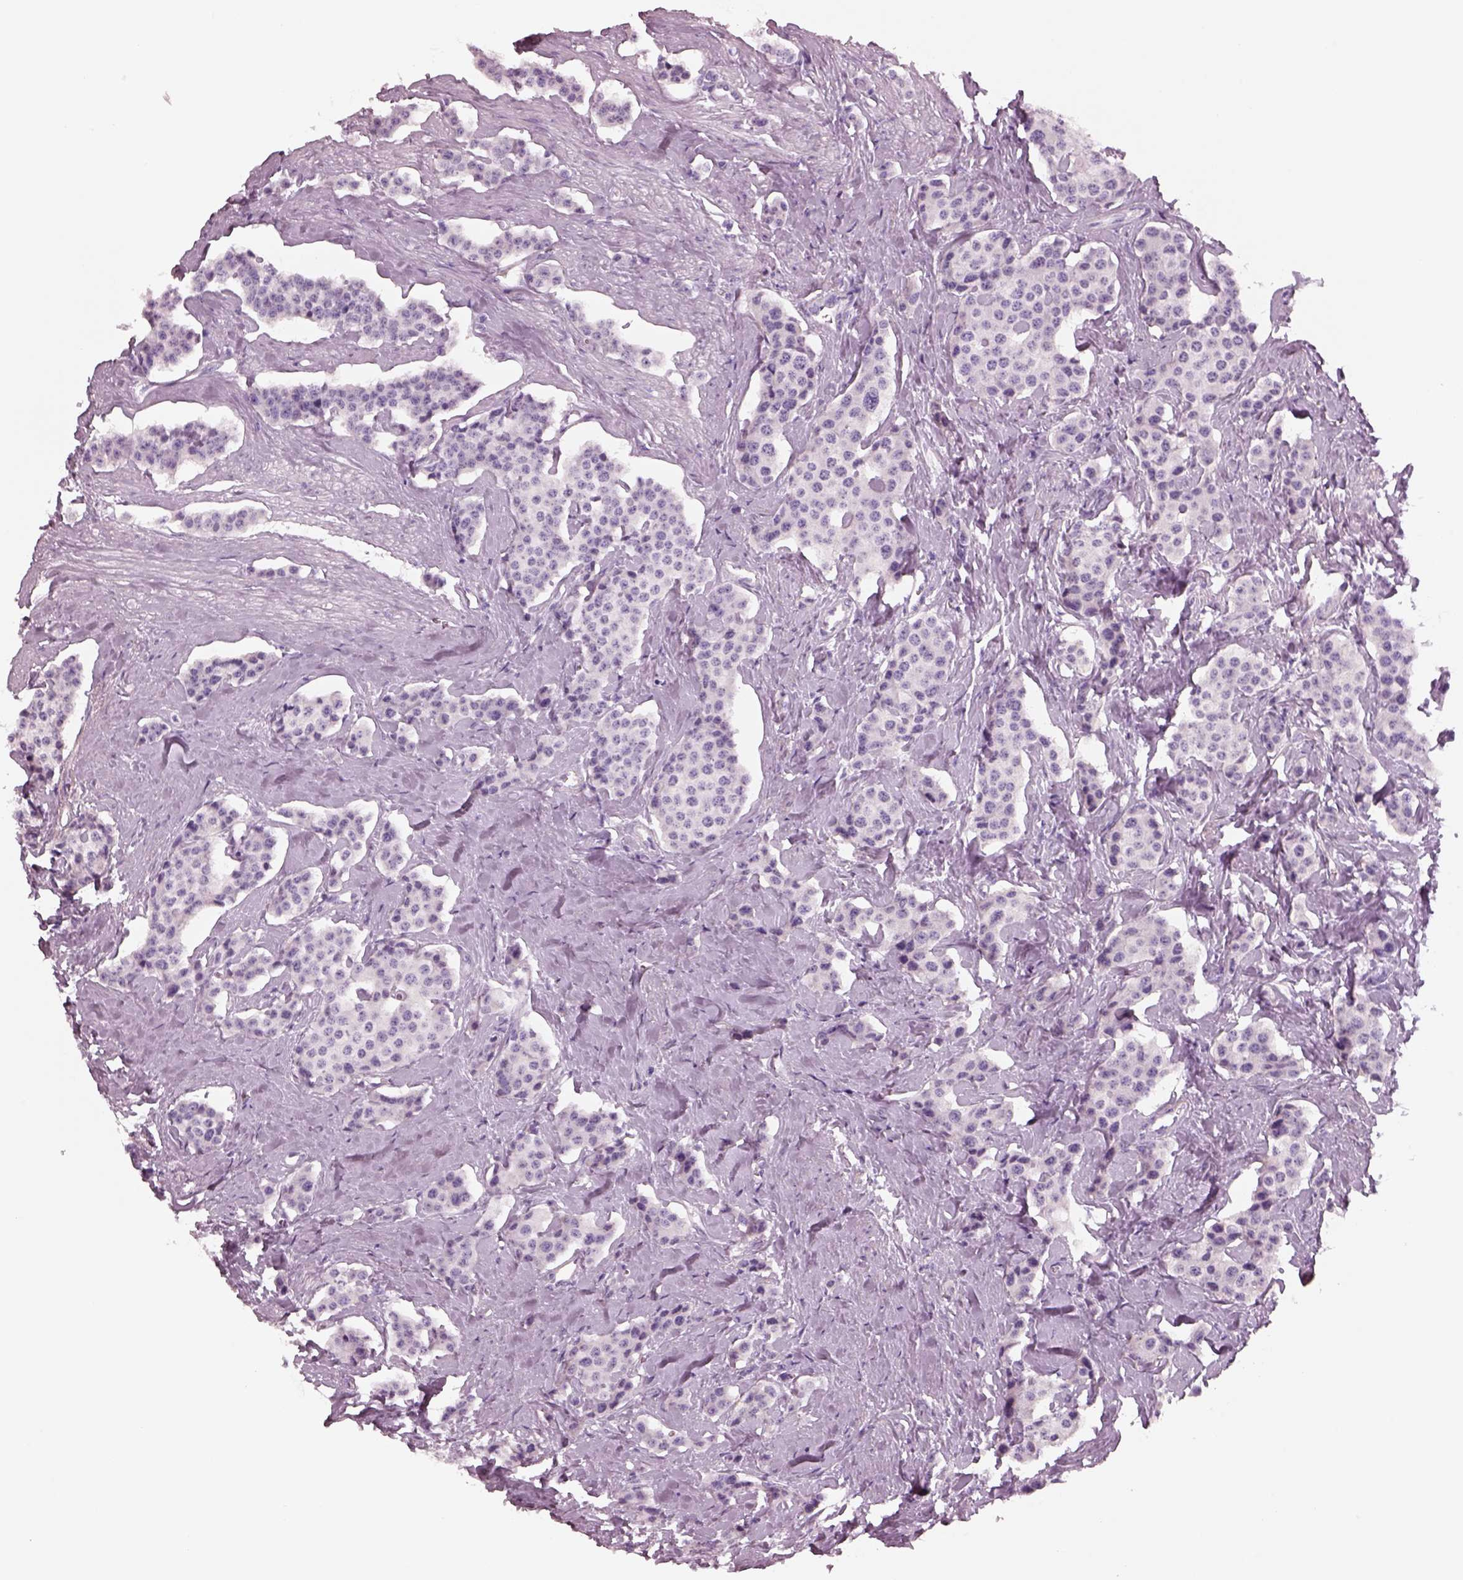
{"staining": {"intensity": "negative", "quantity": "none", "location": "none"}, "tissue": "carcinoid", "cell_type": "Tumor cells", "image_type": "cancer", "snomed": [{"axis": "morphology", "description": "Carcinoid, malignant, NOS"}, {"axis": "topography", "description": "Small intestine"}], "caption": "IHC micrograph of neoplastic tissue: human malignant carcinoid stained with DAB shows no significant protein staining in tumor cells.", "gene": "IGLL1", "patient": {"sex": "female", "age": 64}}